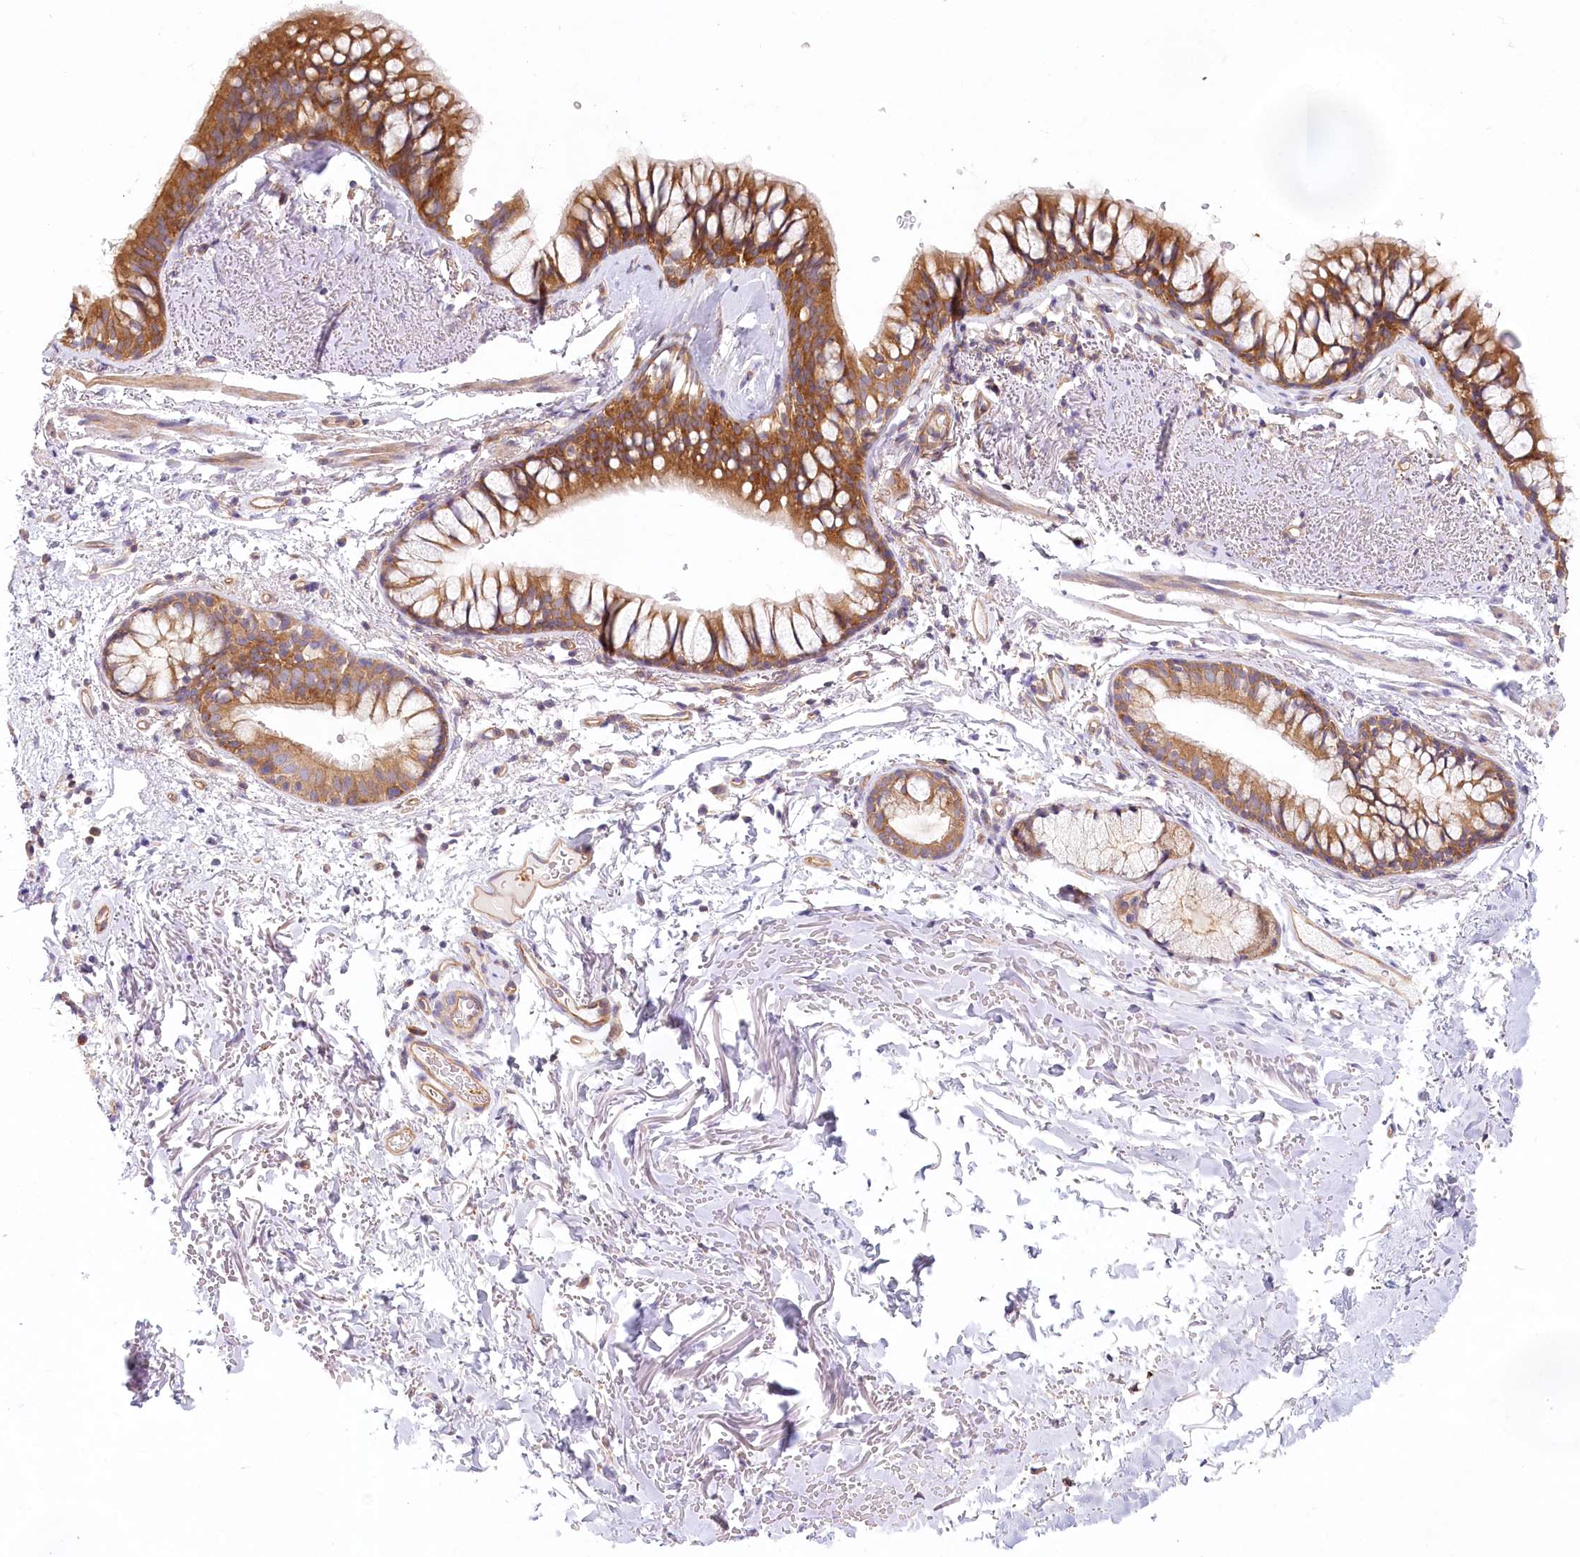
{"staining": {"intensity": "moderate", "quantity": ">75%", "location": "cytoplasmic/membranous"}, "tissue": "bronchus", "cell_type": "Respiratory epithelial cells", "image_type": "normal", "snomed": [{"axis": "morphology", "description": "Normal tissue, NOS"}, {"axis": "topography", "description": "Cartilage tissue"}, {"axis": "topography", "description": "Bronchus"}], "caption": "Immunohistochemistry of benign bronchus shows medium levels of moderate cytoplasmic/membranous staining in about >75% of respiratory epithelial cells. The protein is shown in brown color, while the nuclei are stained blue.", "gene": "UMPS", "patient": {"sex": "female", "age": 73}}